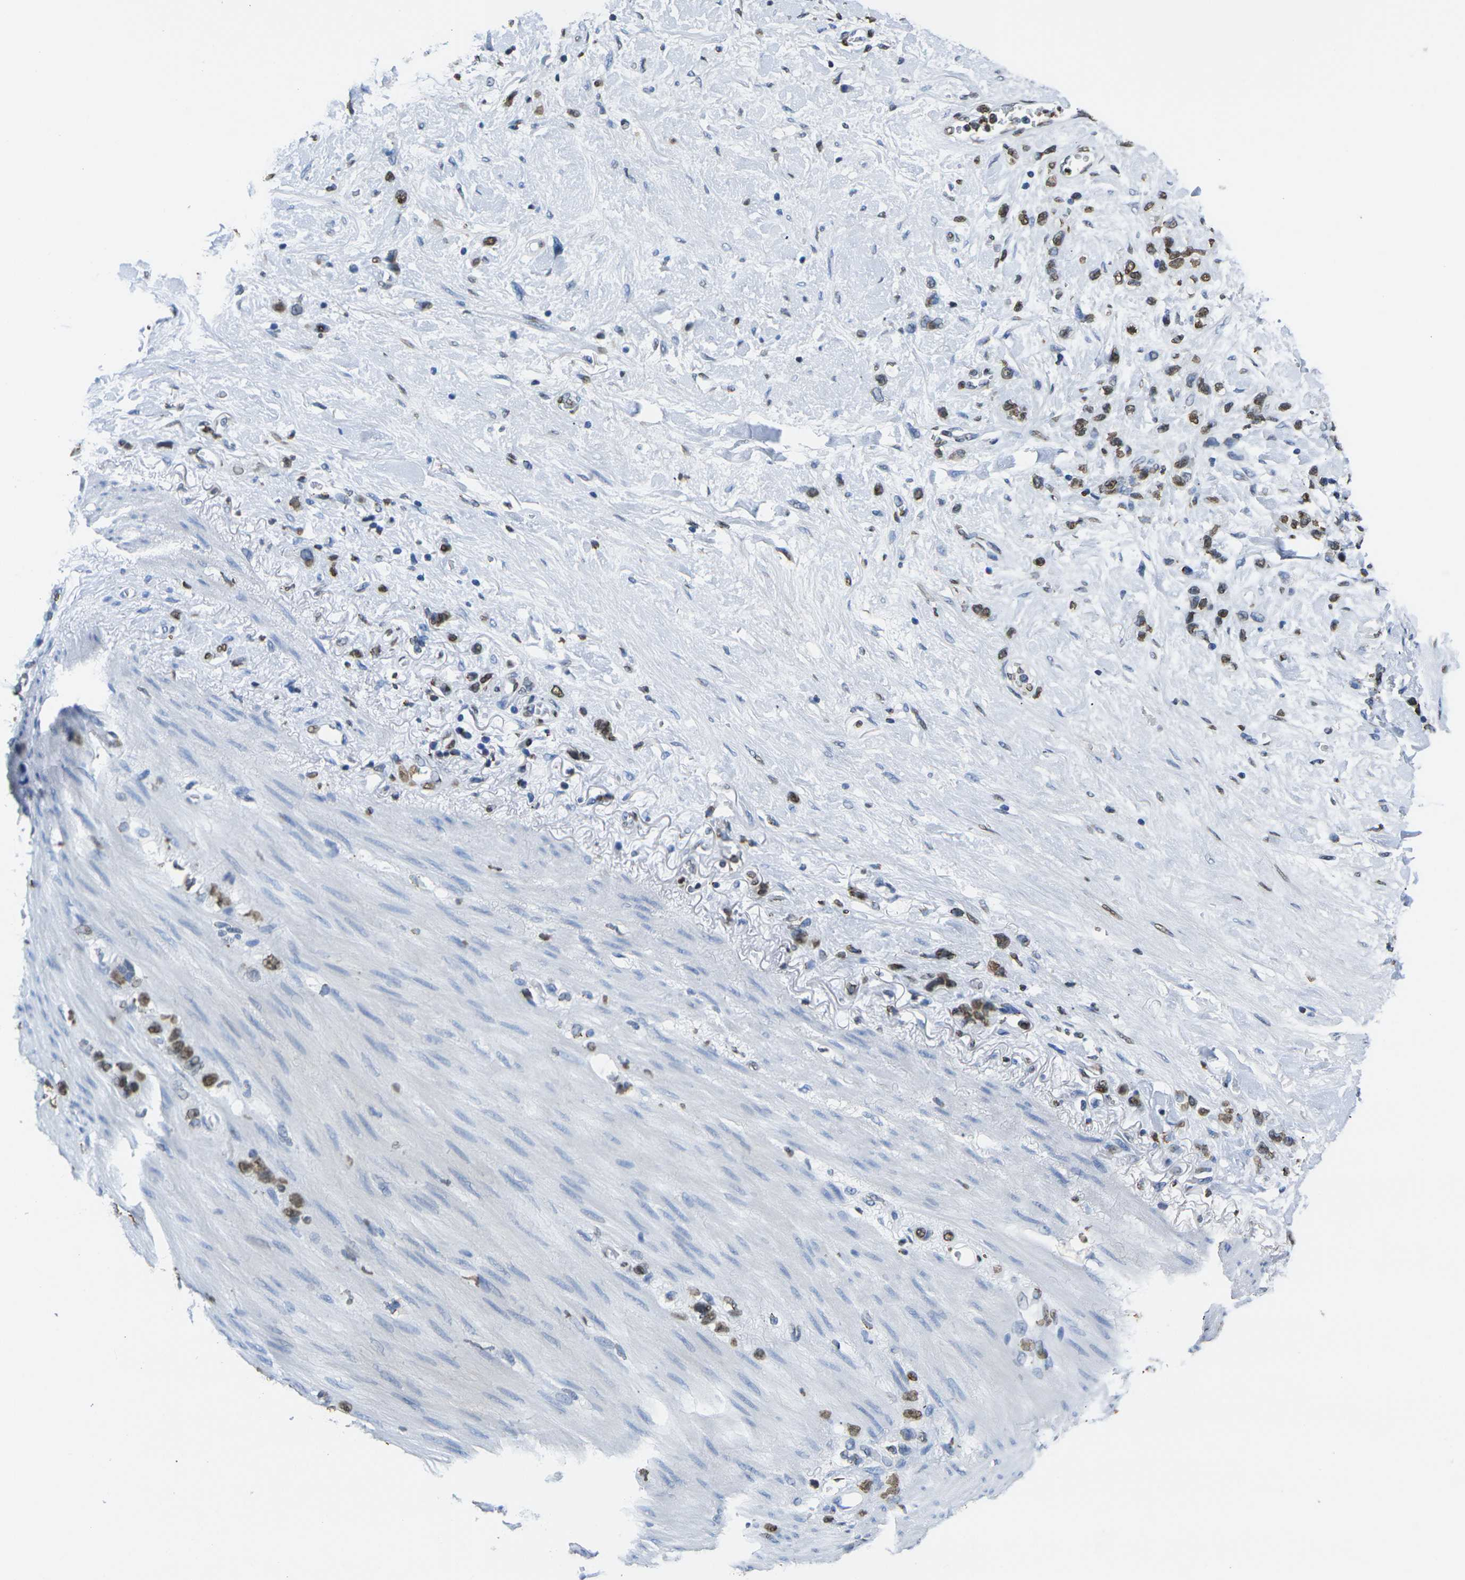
{"staining": {"intensity": "moderate", "quantity": "25%-75%", "location": "nuclear"}, "tissue": "stomach cancer", "cell_type": "Tumor cells", "image_type": "cancer", "snomed": [{"axis": "morphology", "description": "Adenocarcinoma, NOS"}, {"axis": "morphology", "description": "Adenocarcinoma, High grade"}, {"axis": "topography", "description": "Stomach, upper"}, {"axis": "topography", "description": "Stomach, lower"}], "caption": "High-grade adenocarcinoma (stomach) stained with DAB (3,3'-diaminobenzidine) IHC exhibits medium levels of moderate nuclear expression in approximately 25%-75% of tumor cells.", "gene": "DRAXIN", "patient": {"sex": "female", "age": 65}}